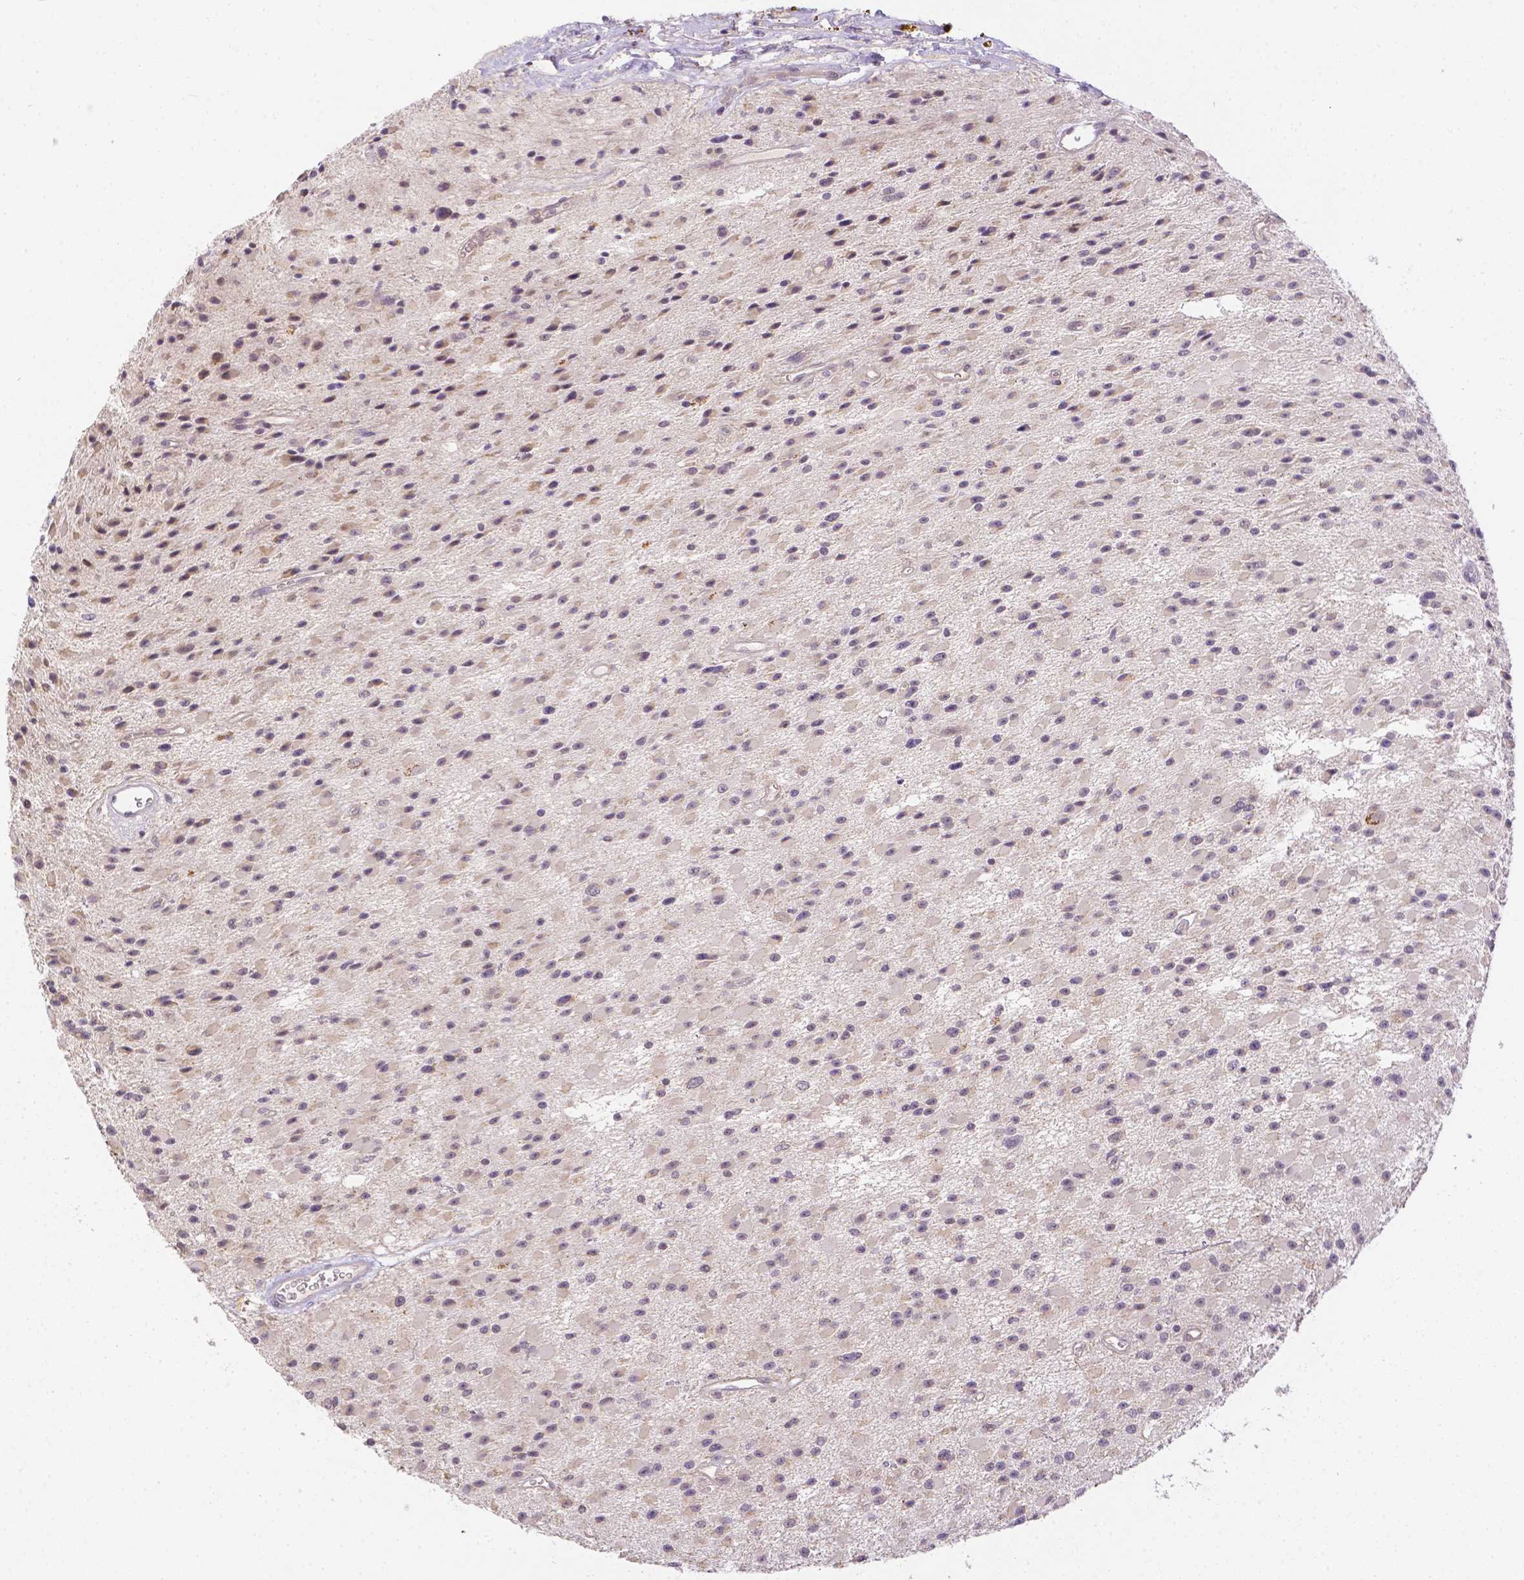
{"staining": {"intensity": "weak", "quantity": "<25%", "location": "nuclear"}, "tissue": "glioma", "cell_type": "Tumor cells", "image_type": "cancer", "snomed": [{"axis": "morphology", "description": "Glioma, malignant, High grade"}, {"axis": "topography", "description": "Brain"}], "caption": "IHC of malignant glioma (high-grade) demonstrates no staining in tumor cells.", "gene": "ZNF280B", "patient": {"sex": "male", "age": 29}}